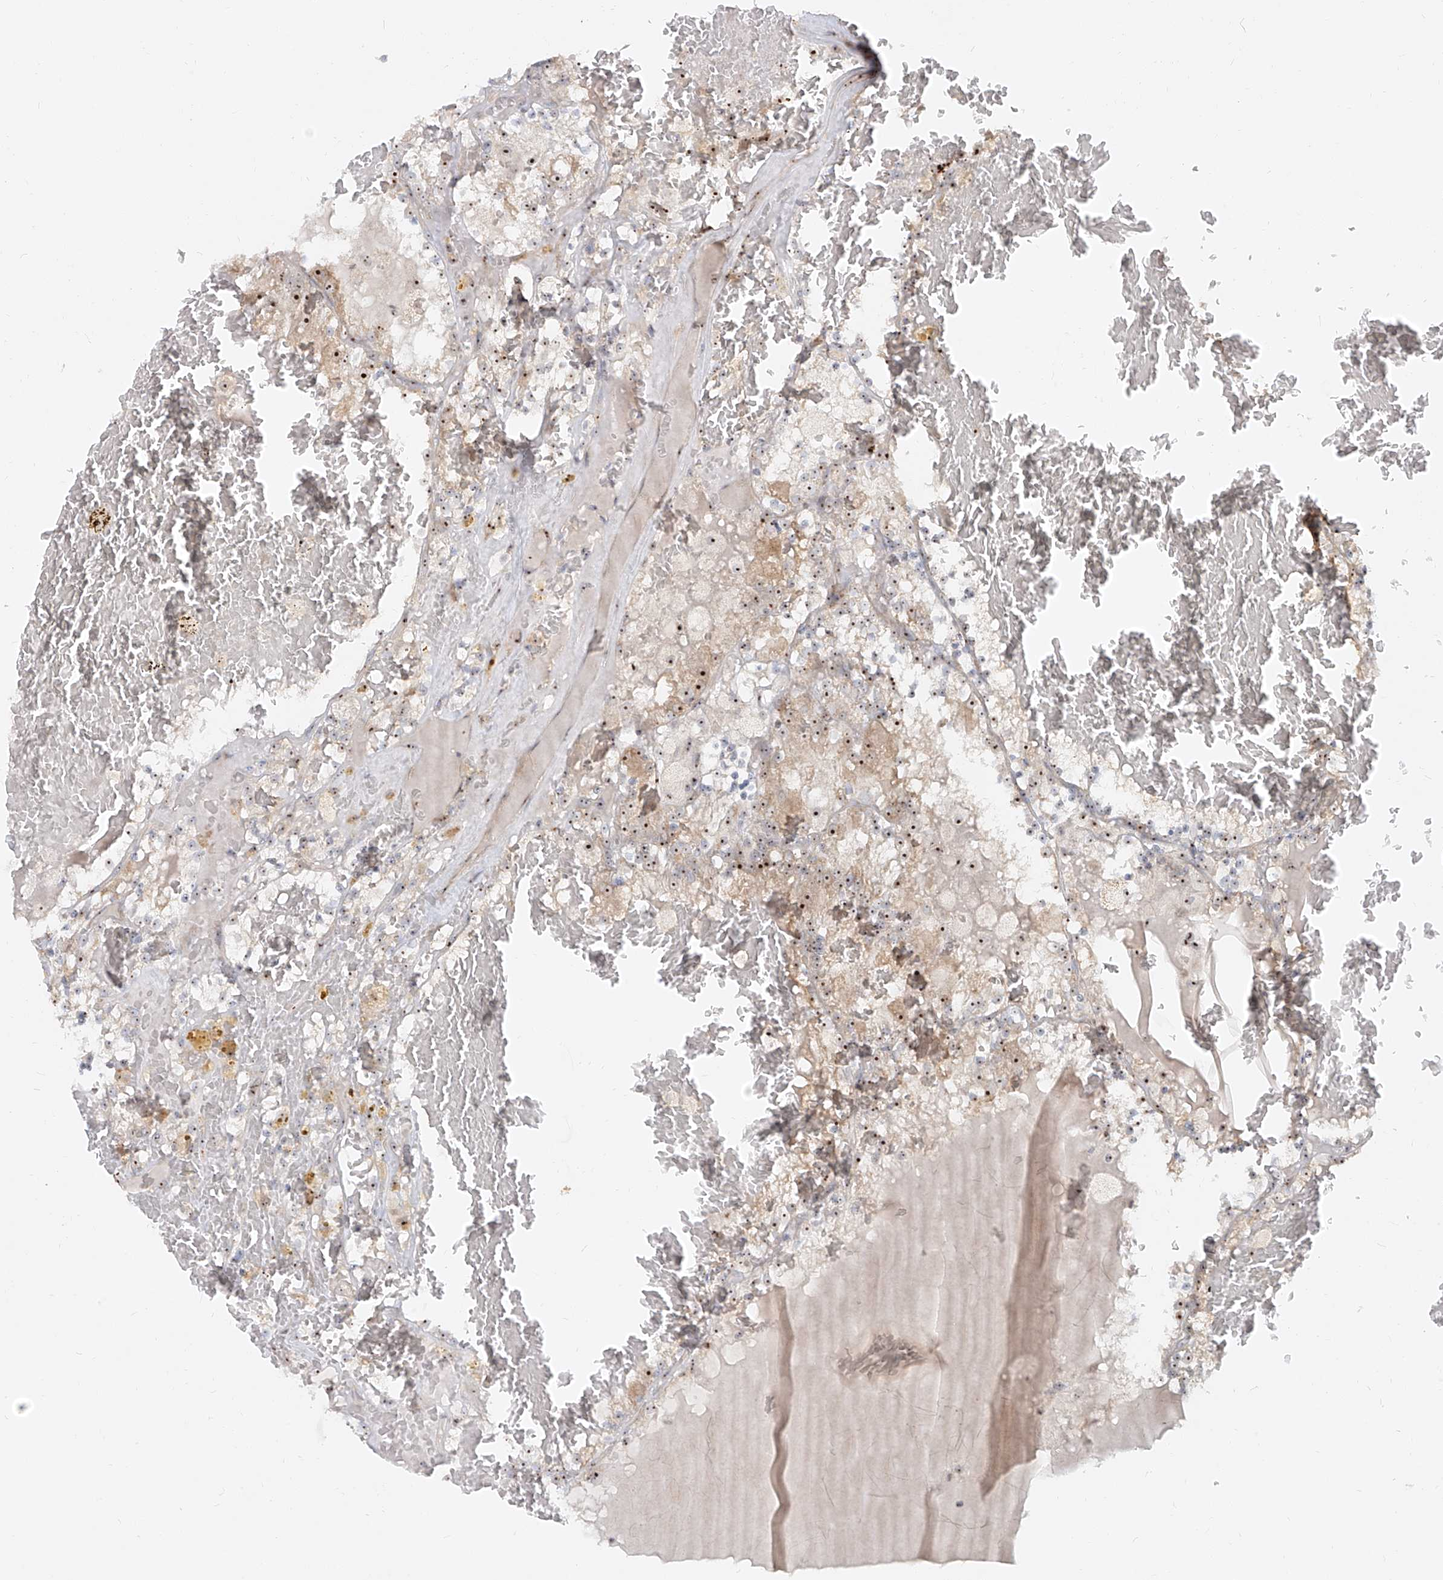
{"staining": {"intensity": "moderate", "quantity": "25%-75%", "location": "nuclear"}, "tissue": "renal cancer", "cell_type": "Tumor cells", "image_type": "cancer", "snomed": [{"axis": "morphology", "description": "Adenocarcinoma, NOS"}, {"axis": "topography", "description": "Kidney"}], "caption": "This is an image of immunohistochemistry staining of adenocarcinoma (renal), which shows moderate positivity in the nuclear of tumor cells.", "gene": "BYSL", "patient": {"sex": "female", "age": 56}}